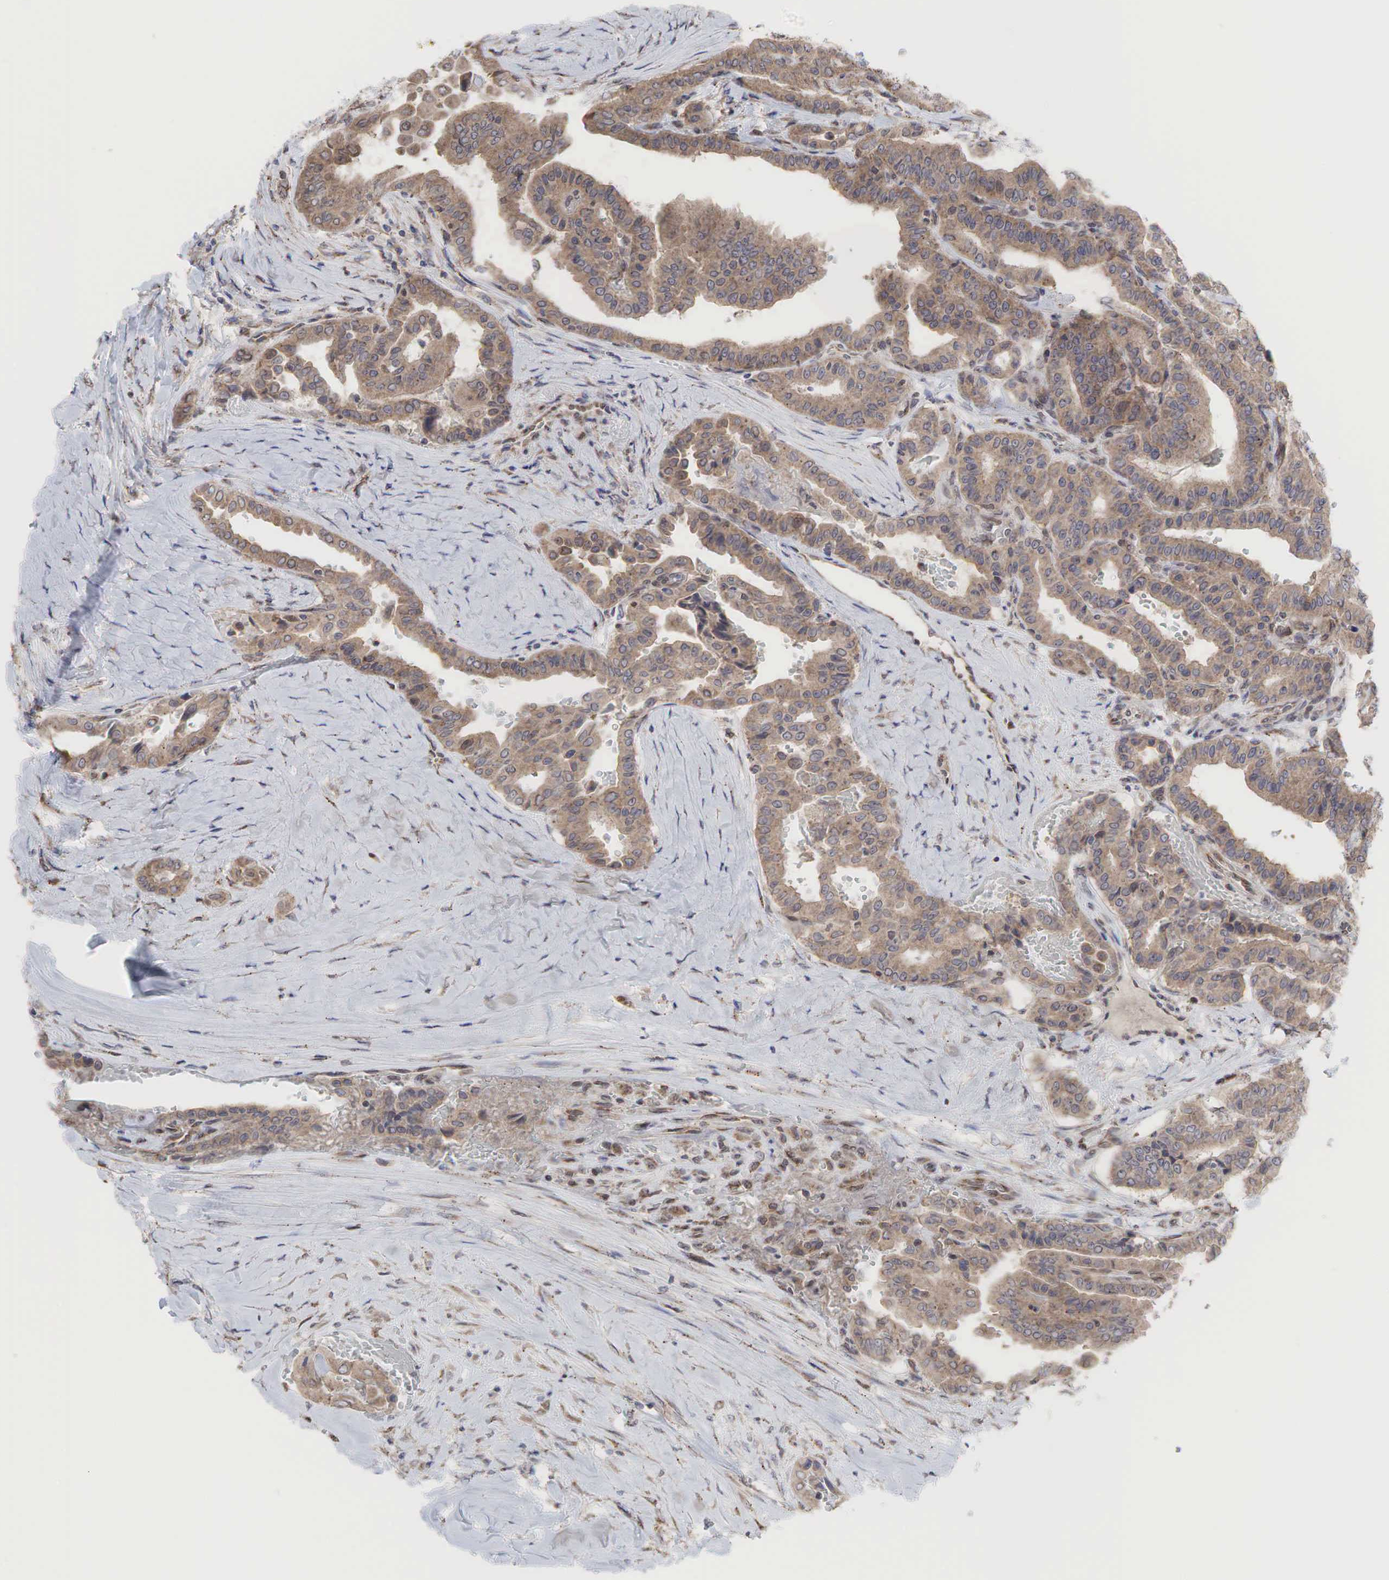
{"staining": {"intensity": "weak", "quantity": ">75%", "location": "cytoplasmic/membranous"}, "tissue": "thyroid cancer", "cell_type": "Tumor cells", "image_type": "cancer", "snomed": [{"axis": "morphology", "description": "Papillary adenocarcinoma, NOS"}, {"axis": "topography", "description": "Thyroid gland"}], "caption": "IHC of thyroid cancer demonstrates low levels of weak cytoplasmic/membranous expression in approximately >75% of tumor cells.", "gene": "PABPC5", "patient": {"sex": "male", "age": 87}}